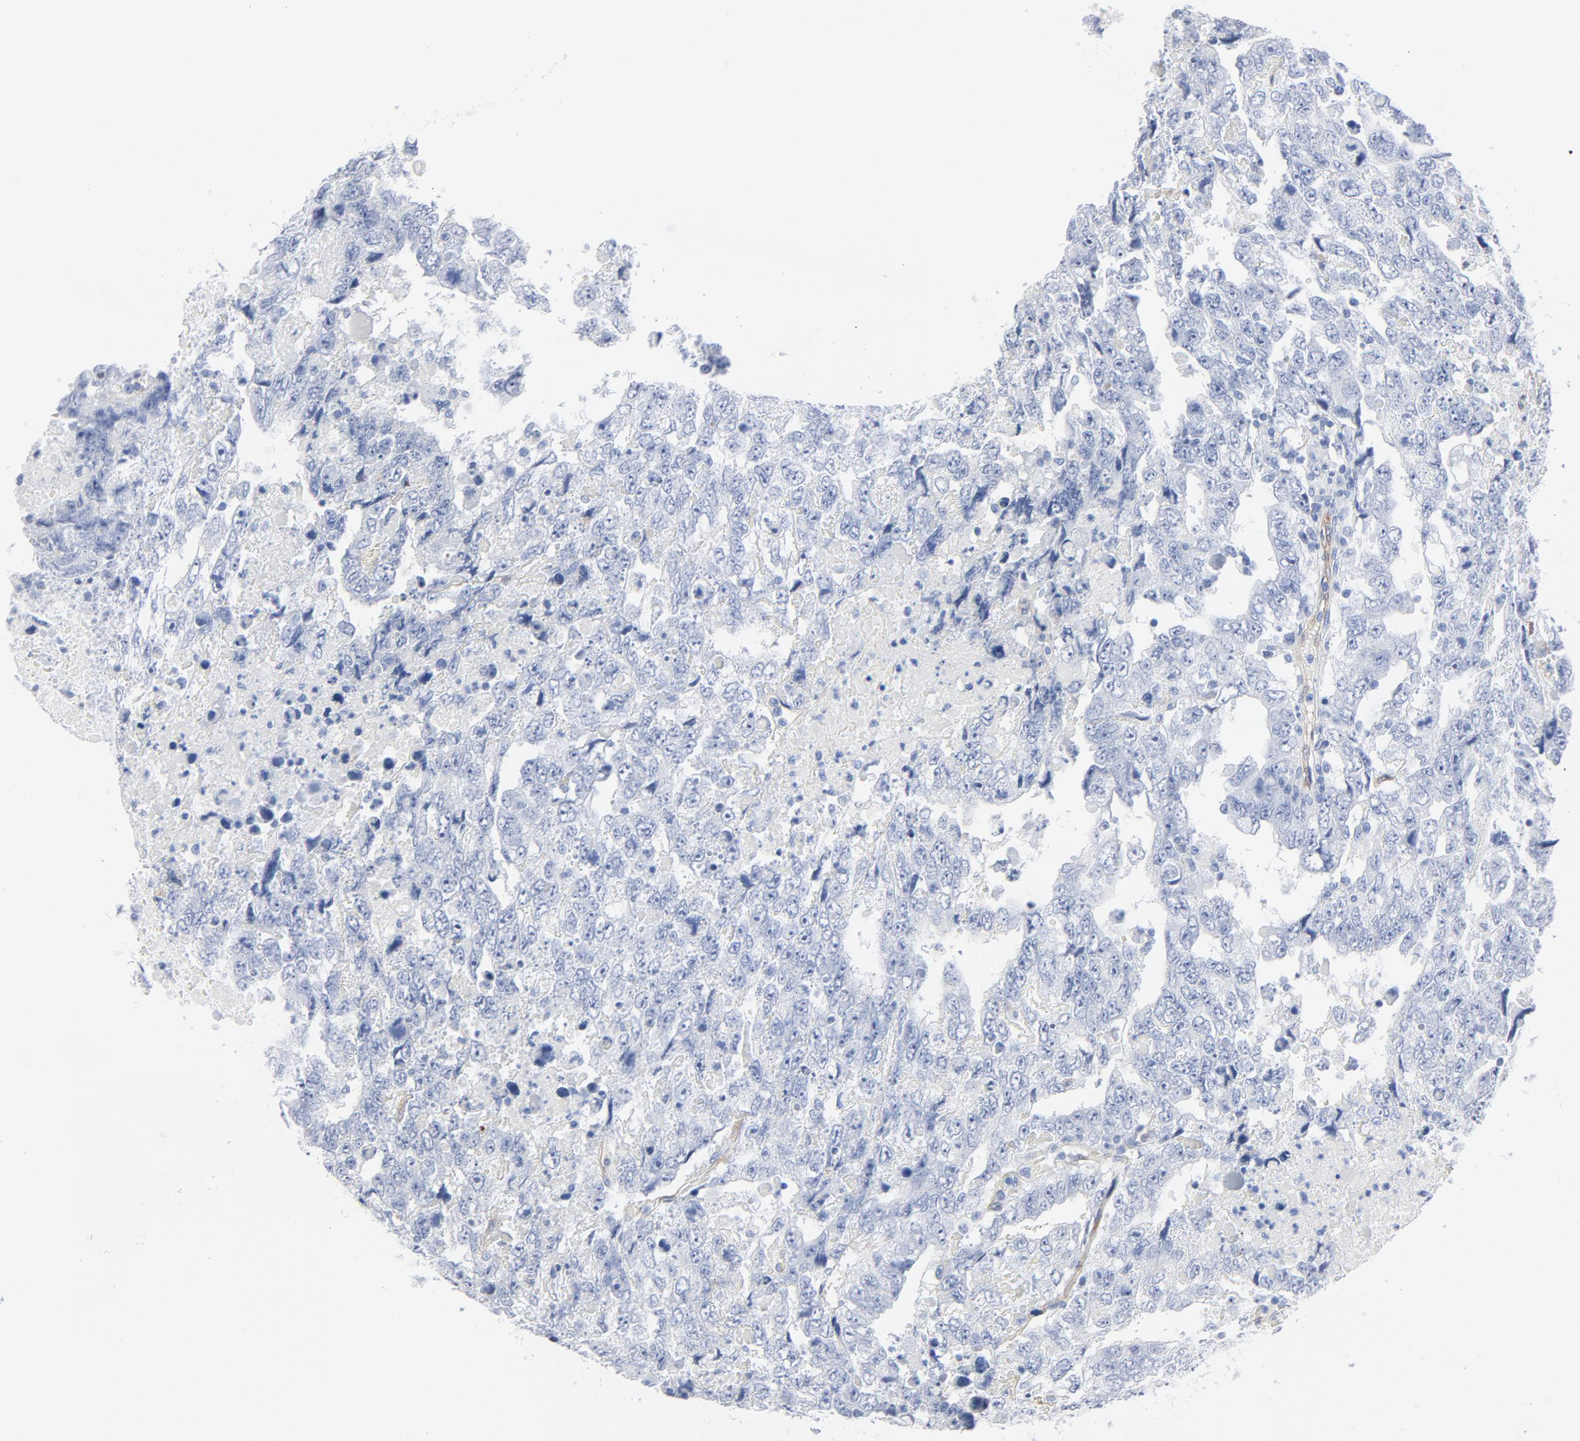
{"staining": {"intensity": "negative", "quantity": "none", "location": "none"}, "tissue": "testis cancer", "cell_type": "Tumor cells", "image_type": "cancer", "snomed": [{"axis": "morphology", "description": "Carcinoma, Embryonal, NOS"}, {"axis": "topography", "description": "Testis"}], "caption": "Testis embryonal carcinoma was stained to show a protein in brown. There is no significant positivity in tumor cells. (DAB immunohistochemistry with hematoxylin counter stain).", "gene": "SHANK3", "patient": {"sex": "male", "age": 36}}